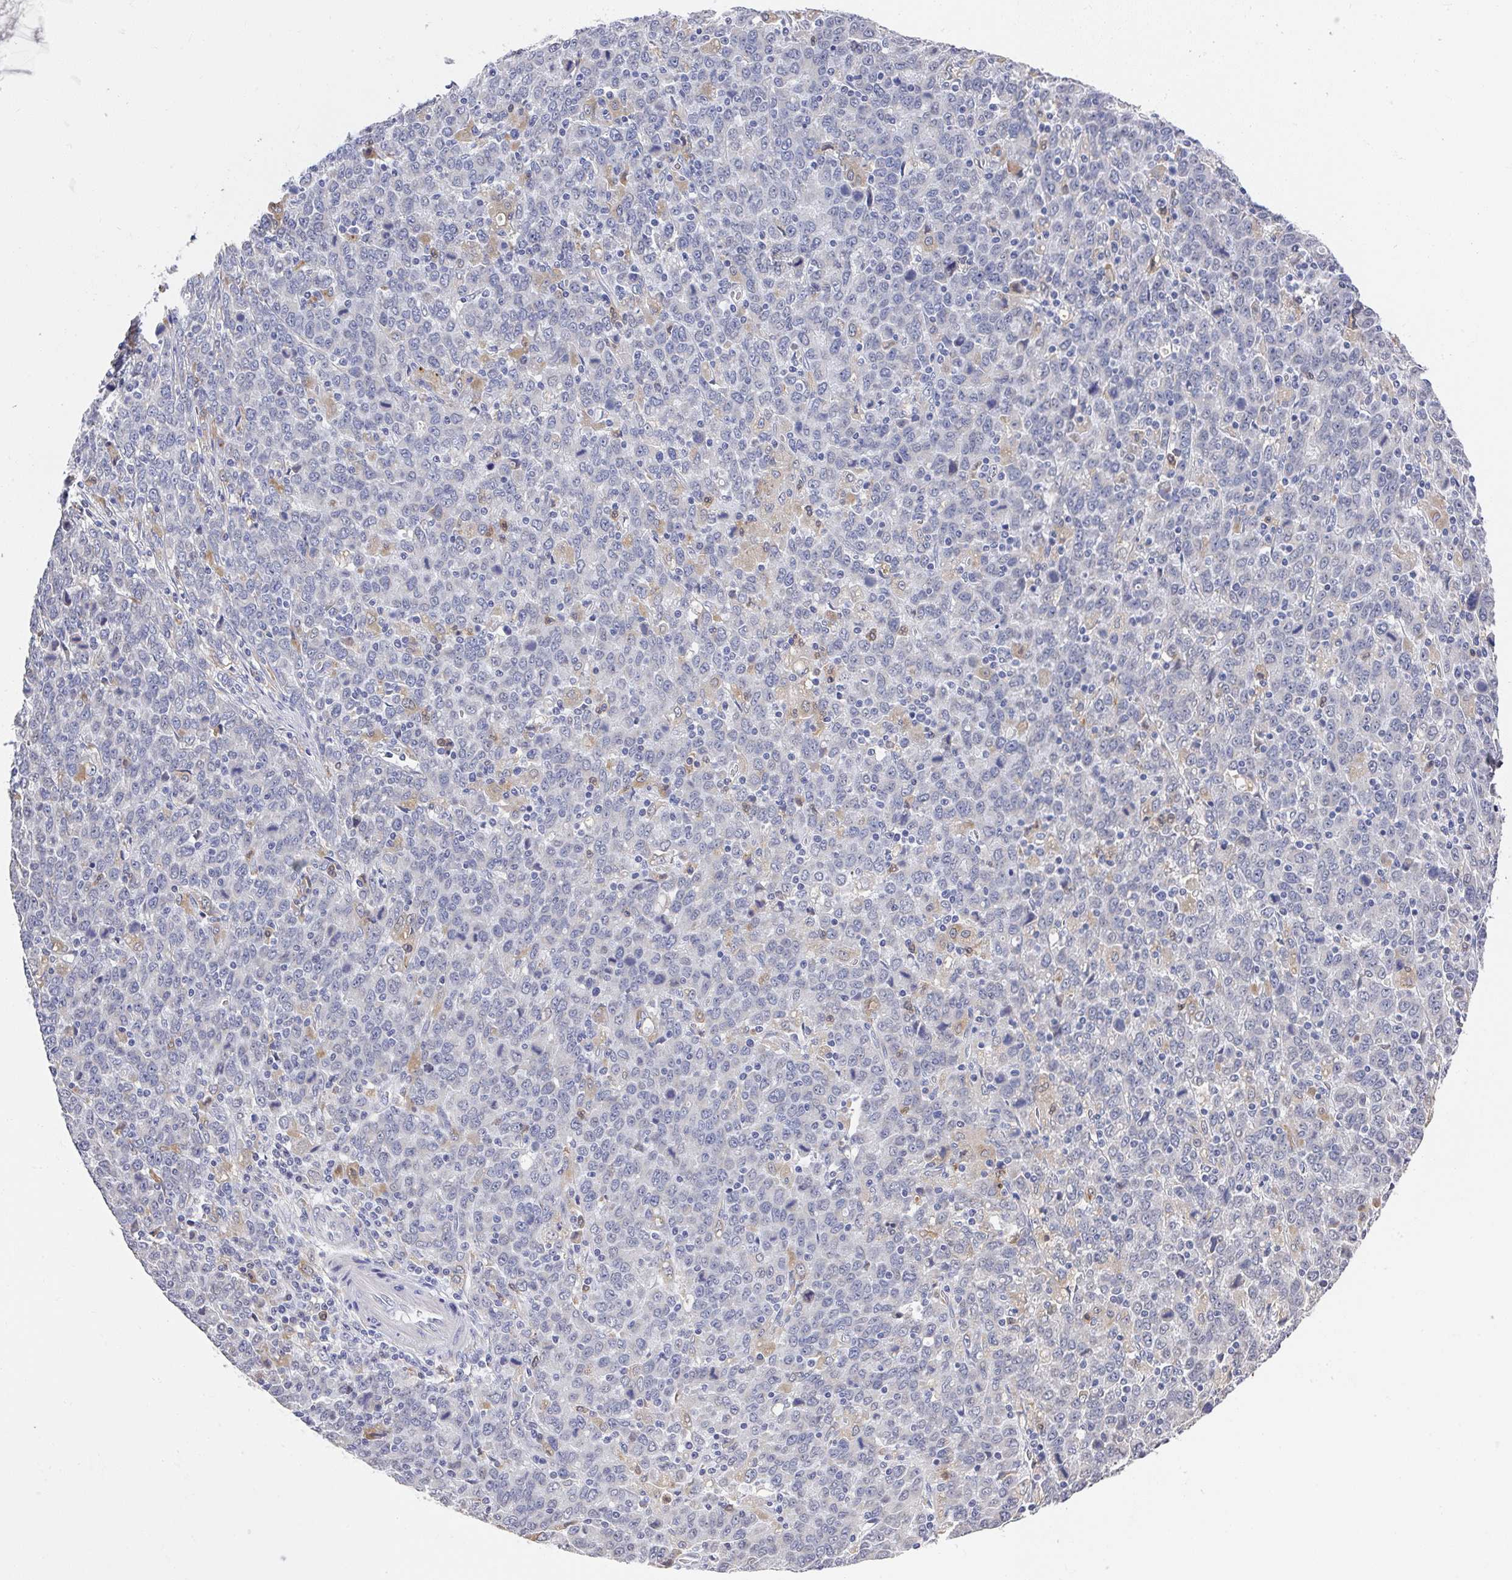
{"staining": {"intensity": "negative", "quantity": "none", "location": "none"}, "tissue": "stomach cancer", "cell_type": "Tumor cells", "image_type": "cancer", "snomed": [{"axis": "morphology", "description": "Adenocarcinoma, NOS"}, {"axis": "topography", "description": "Stomach, upper"}], "caption": "Tumor cells are negative for protein expression in human stomach cancer (adenocarcinoma).", "gene": "NCF1", "patient": {"sex": "male", "age": 69}}